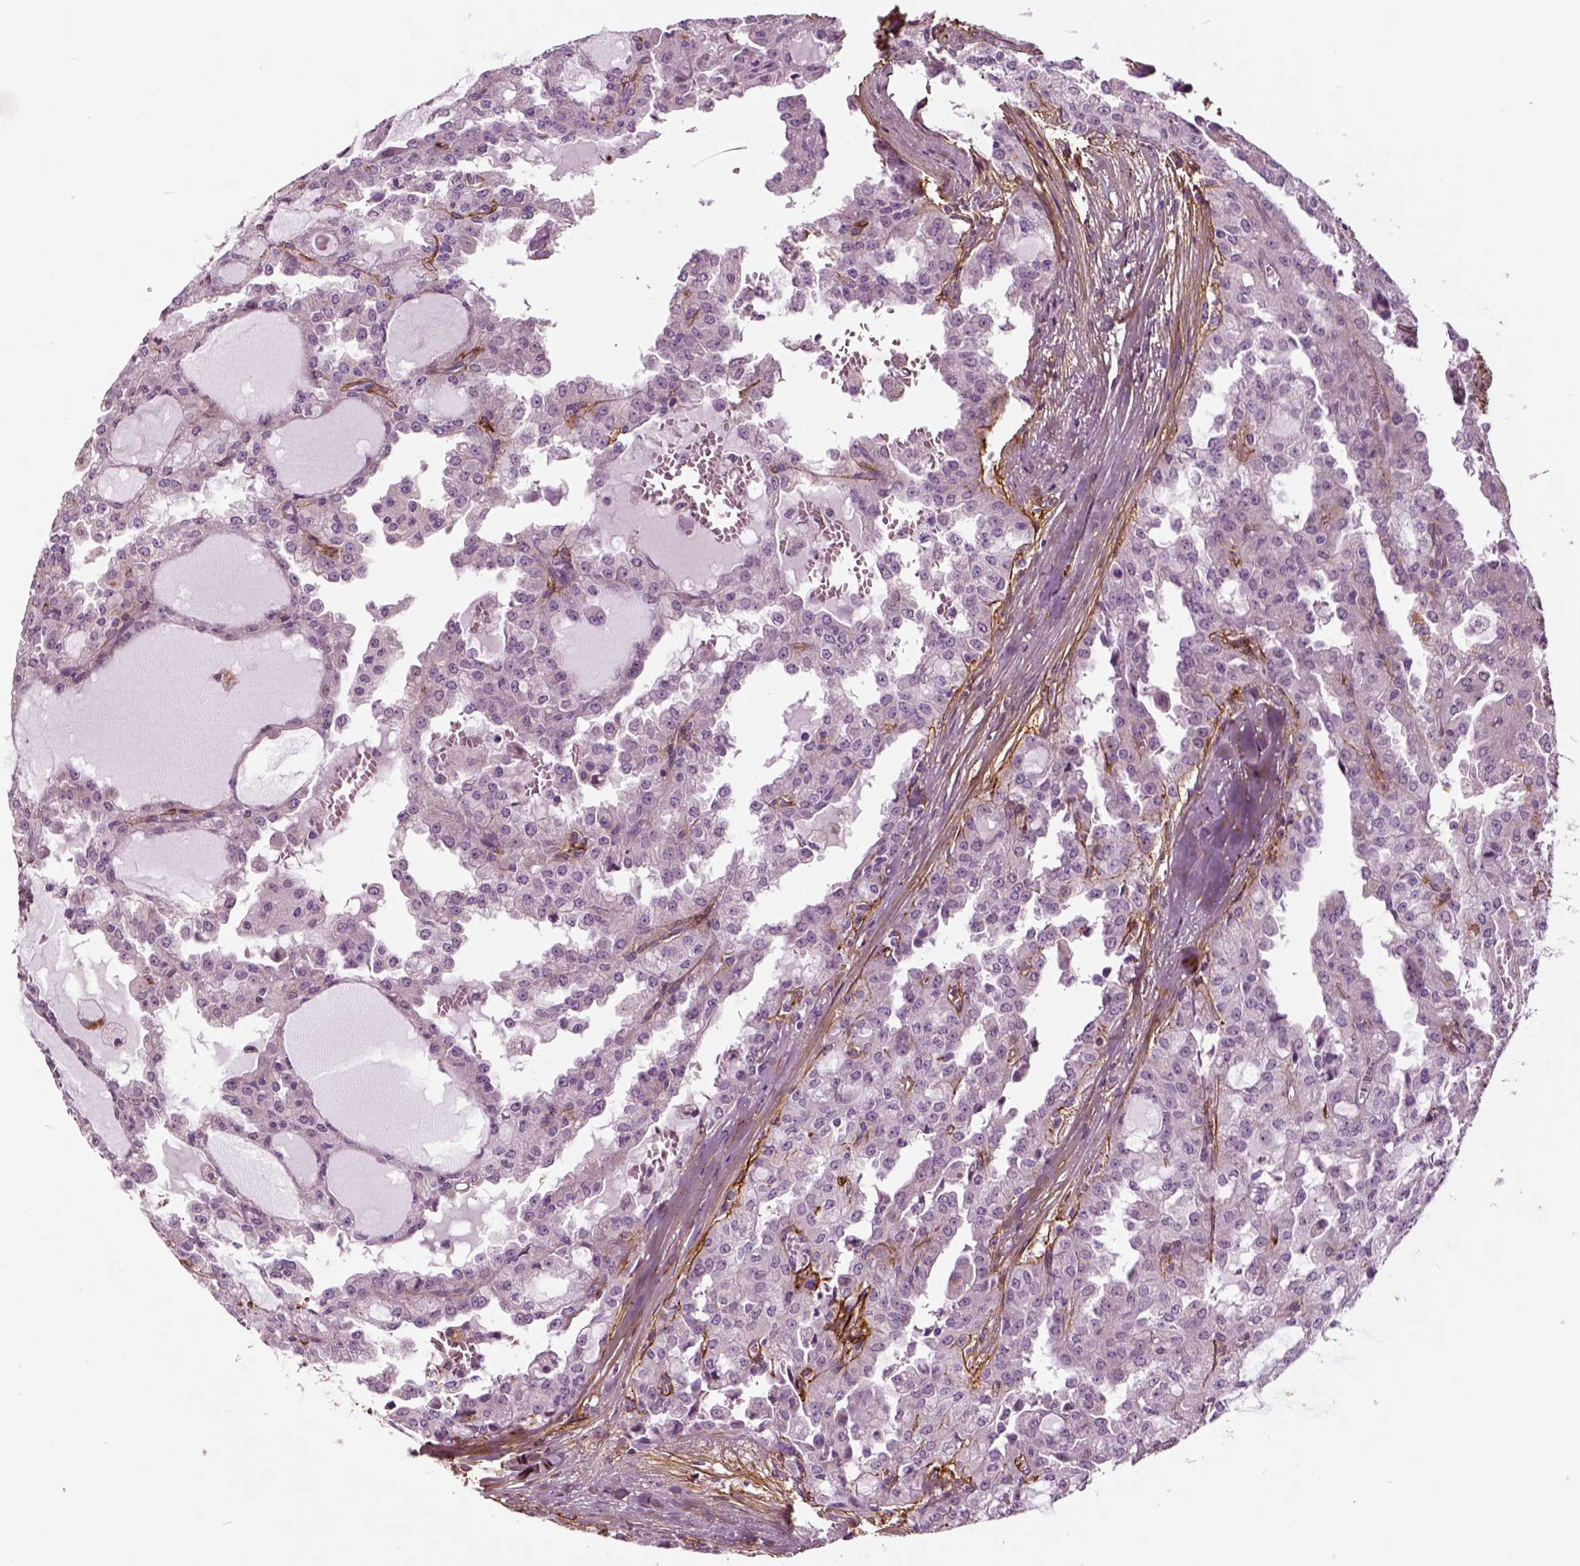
{"staining": {"intensity": "negative", "quantity": "none", "location": "none"}, "tissue": "head and neck cancer", "cell_type": "Tumor cells", "image_type": "cancer", "snomed": [{"axis": "morphology", "description": "Adenocarcinoma, NOS"}, {"axis": "topography", "description": "Head-Neck"}], "caption": "Head and neck adenocarcinoma stained for a protein using IHC shows no positivity tumor cells.", "gene": "COL6A2", "patient": {"sex": "male", "age": 64}}